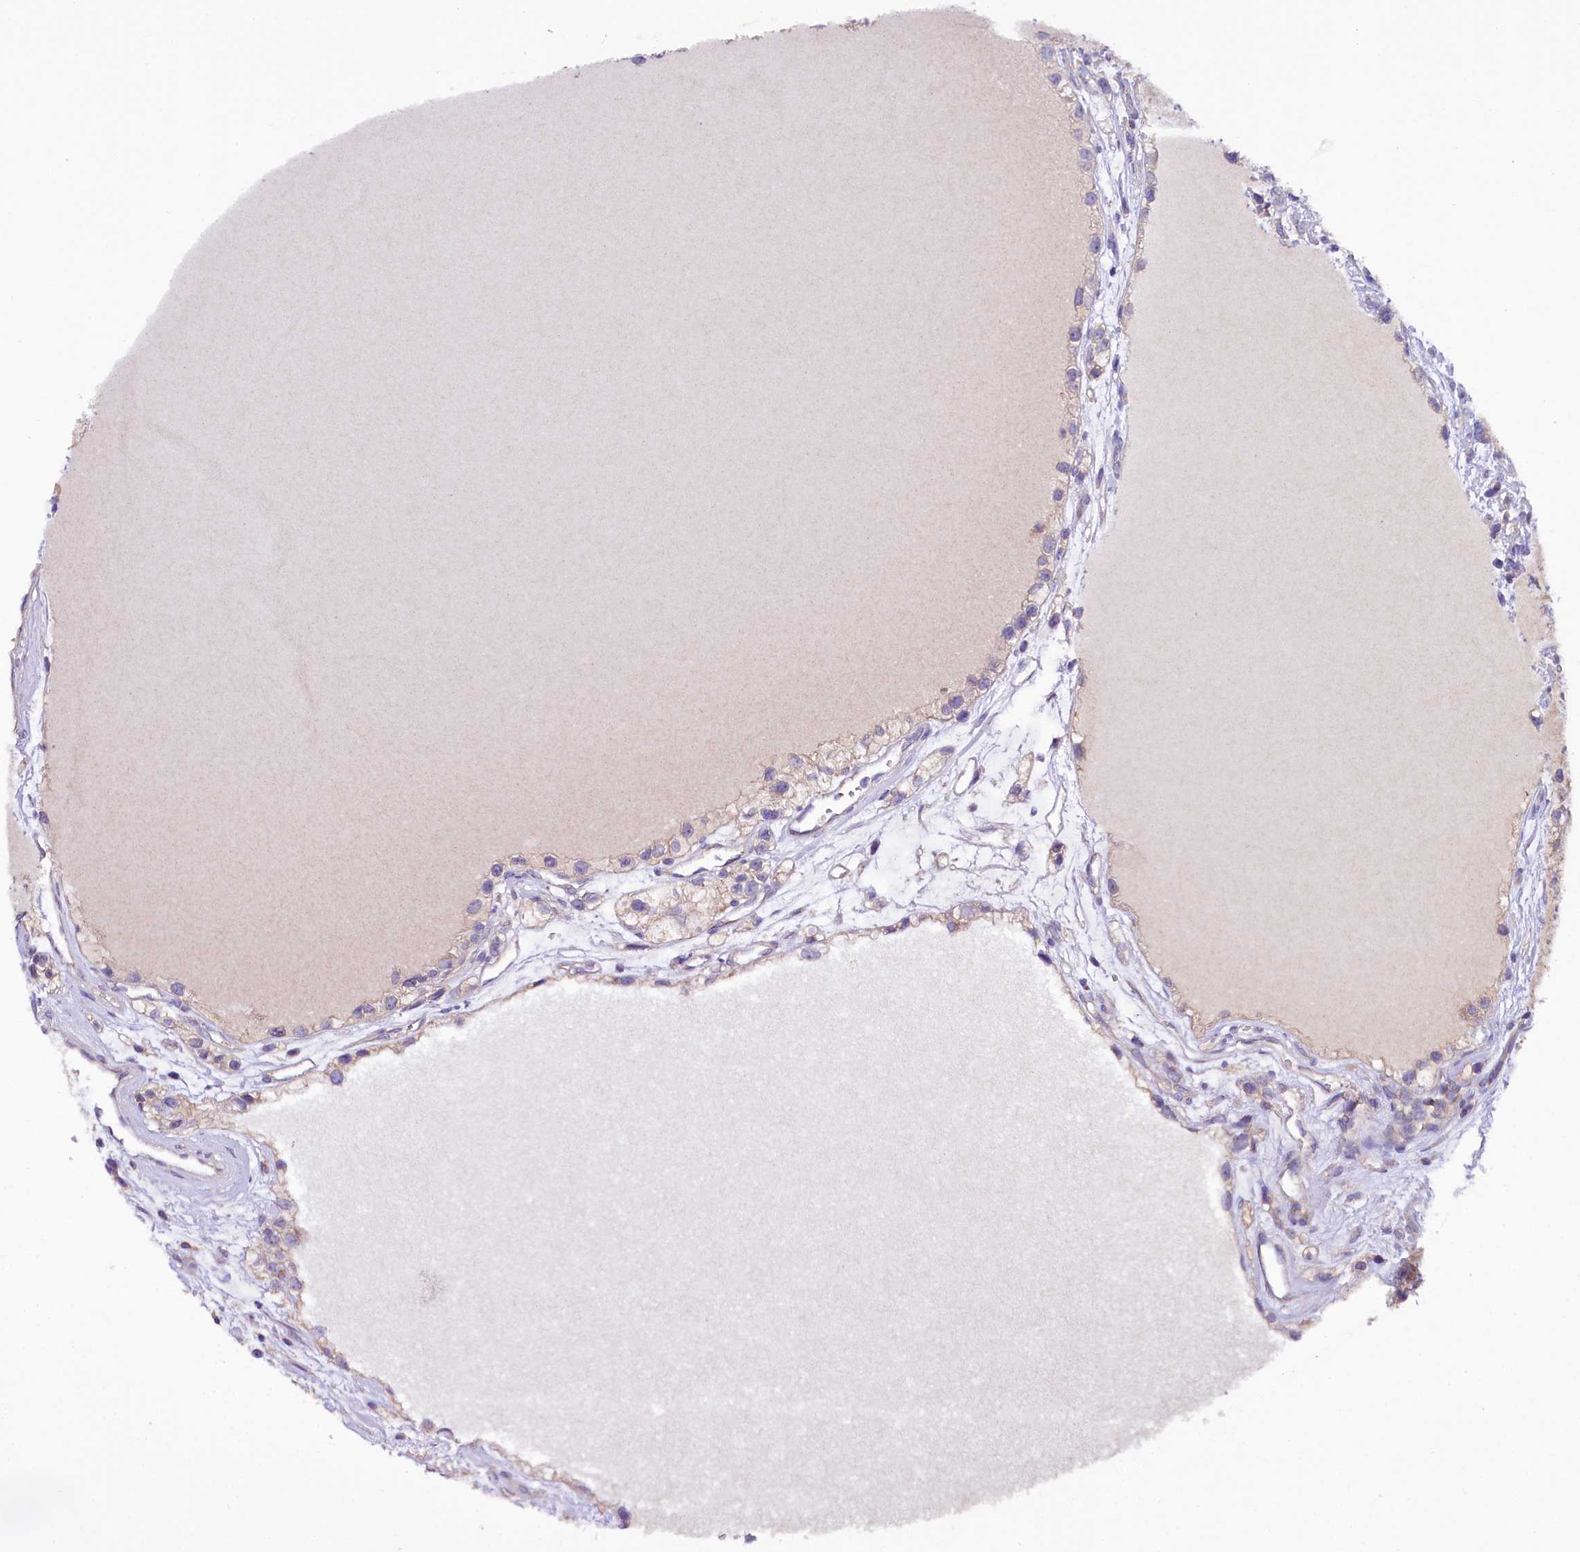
{"staining": {"intensity": "negative", "quantity": "none", "location": "none"}, "tissue": "renal cancer", "cell_type": "Tumor cells", "image_type": "cancer", "snomed": [{"axis": "morphology", "description": "Adenocarcinoma, NOS"}, {"axis": "topography", "description": "Kidney"}], "caption": "This histopathology image is of renal cancer (adenocarcinoma) stained with immunohistochemistry to label a protein in brown with the nuclei are counter-stained blue. There is no staining in tumor cells.", "gene": "ZNF45", "patient": {"sex": "female", "age": 57}}